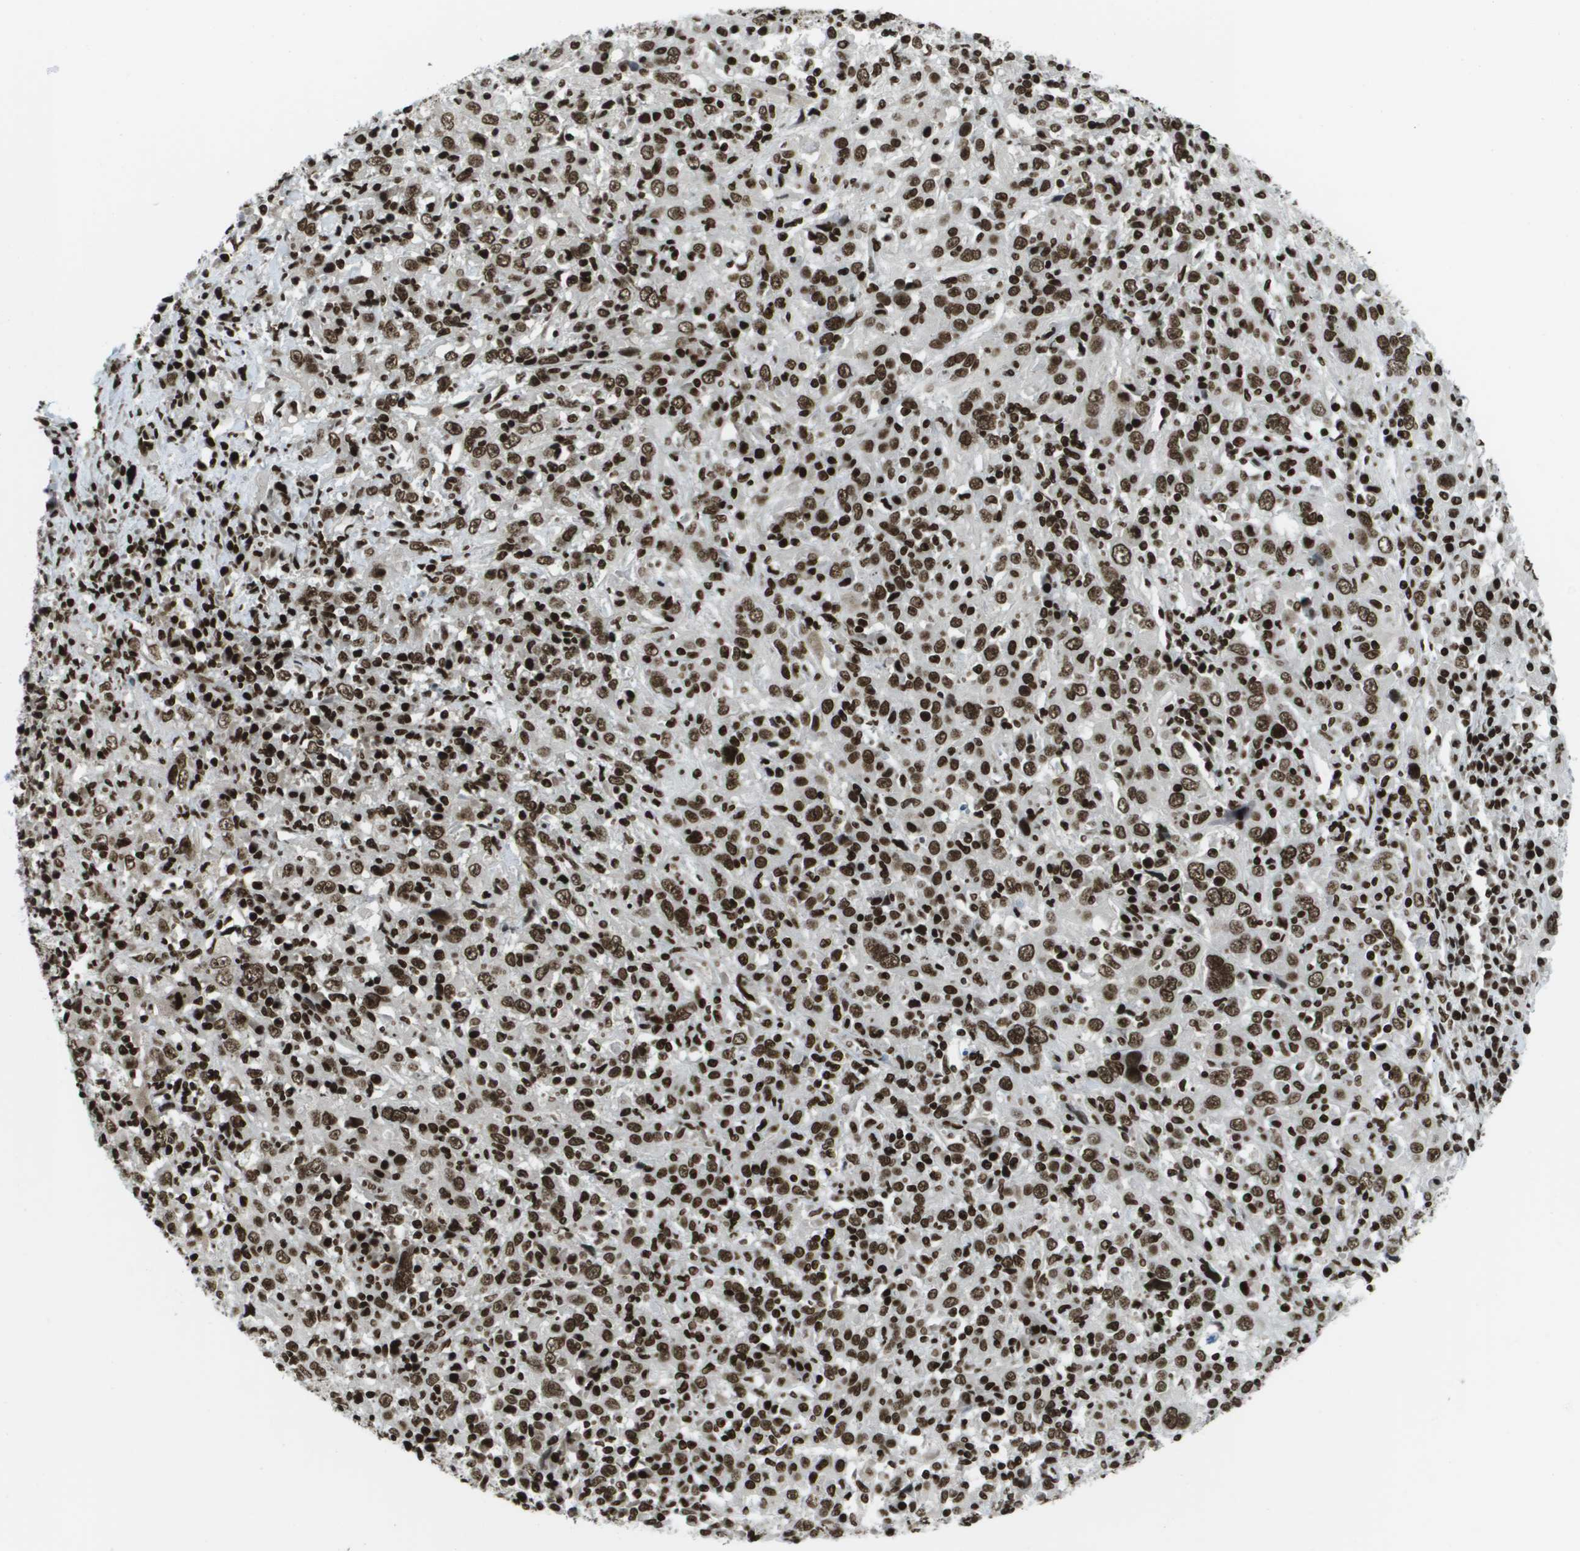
{"staining": {"intensity": "strong", "quantity": ">75%", "location": "nuclear"}, "tissue": "cervical cancer", "cell_type": "Tumor cells", "image_type": "cancer", "snomed": [{"axis": "morphology", "description": "Squamous cell carcinoma, NOS"}, {"axis": "topography", "description": "Cervix"}], "caption": "Protein expression analysis of cervical cancer (squamous cell carcinoma) reveals strong nuclear positivity in about >75% of tumor cells.", "gene": "GLYR1", "patient": {"sex": "female", "age": 46}}